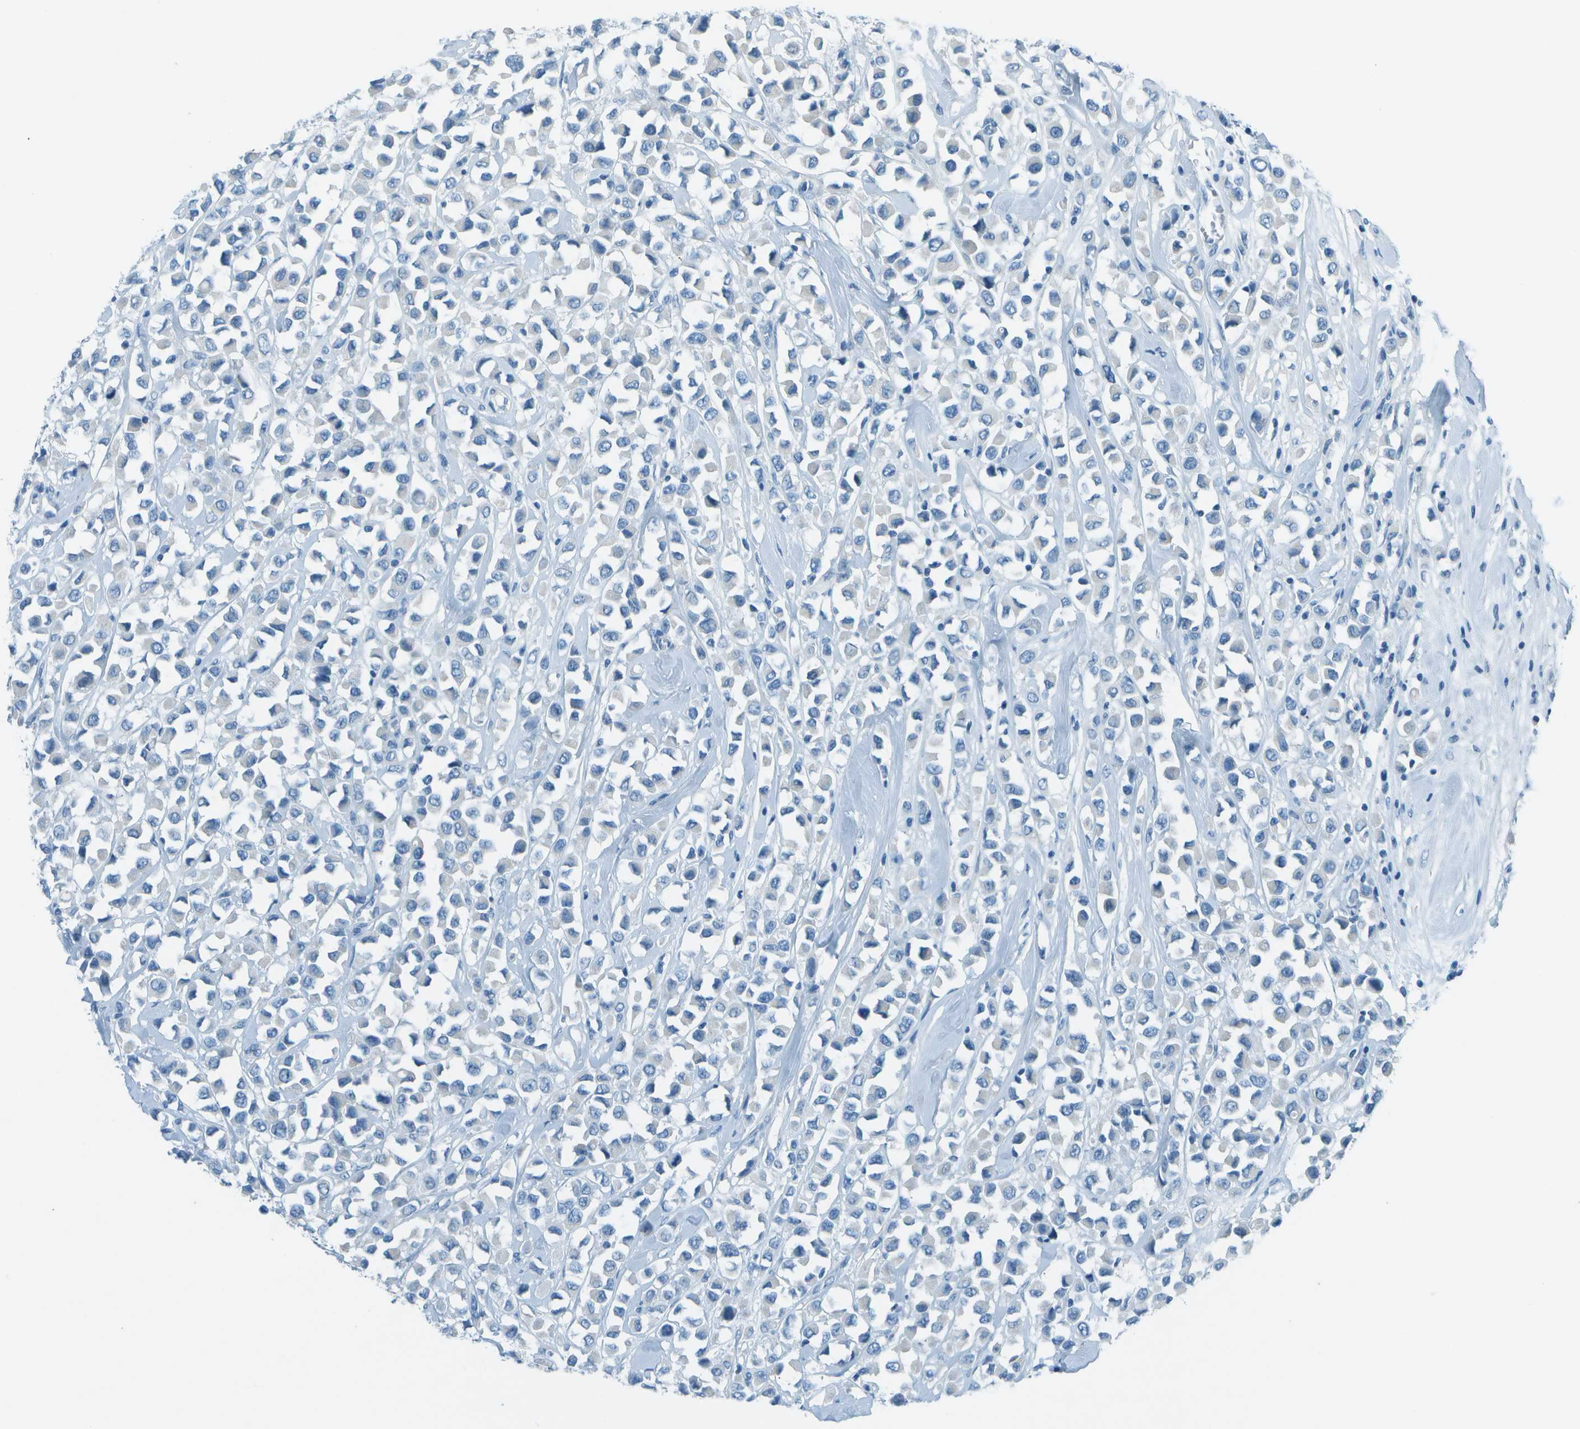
{"staining": {"intensity": "negative", "quantity": "none", "location": "none"}, "tissue": "breast cancer", "cell_type": "Tumor cells", "image_type": "cancer", "snomed": [{"axis": "morphology", "description": "Duct carcinoma"}, {"axis": "topography", "description": "Breast"}], "caption": "This micrograph is of breast cancer (intraductal carcinoma) stained with IHC to label a protein in brown with the nuclei are counter-stained blue. There is no staining in tumor cells.", "gene": "FGF1", "patient": {"sex": "female", "age": 61}}